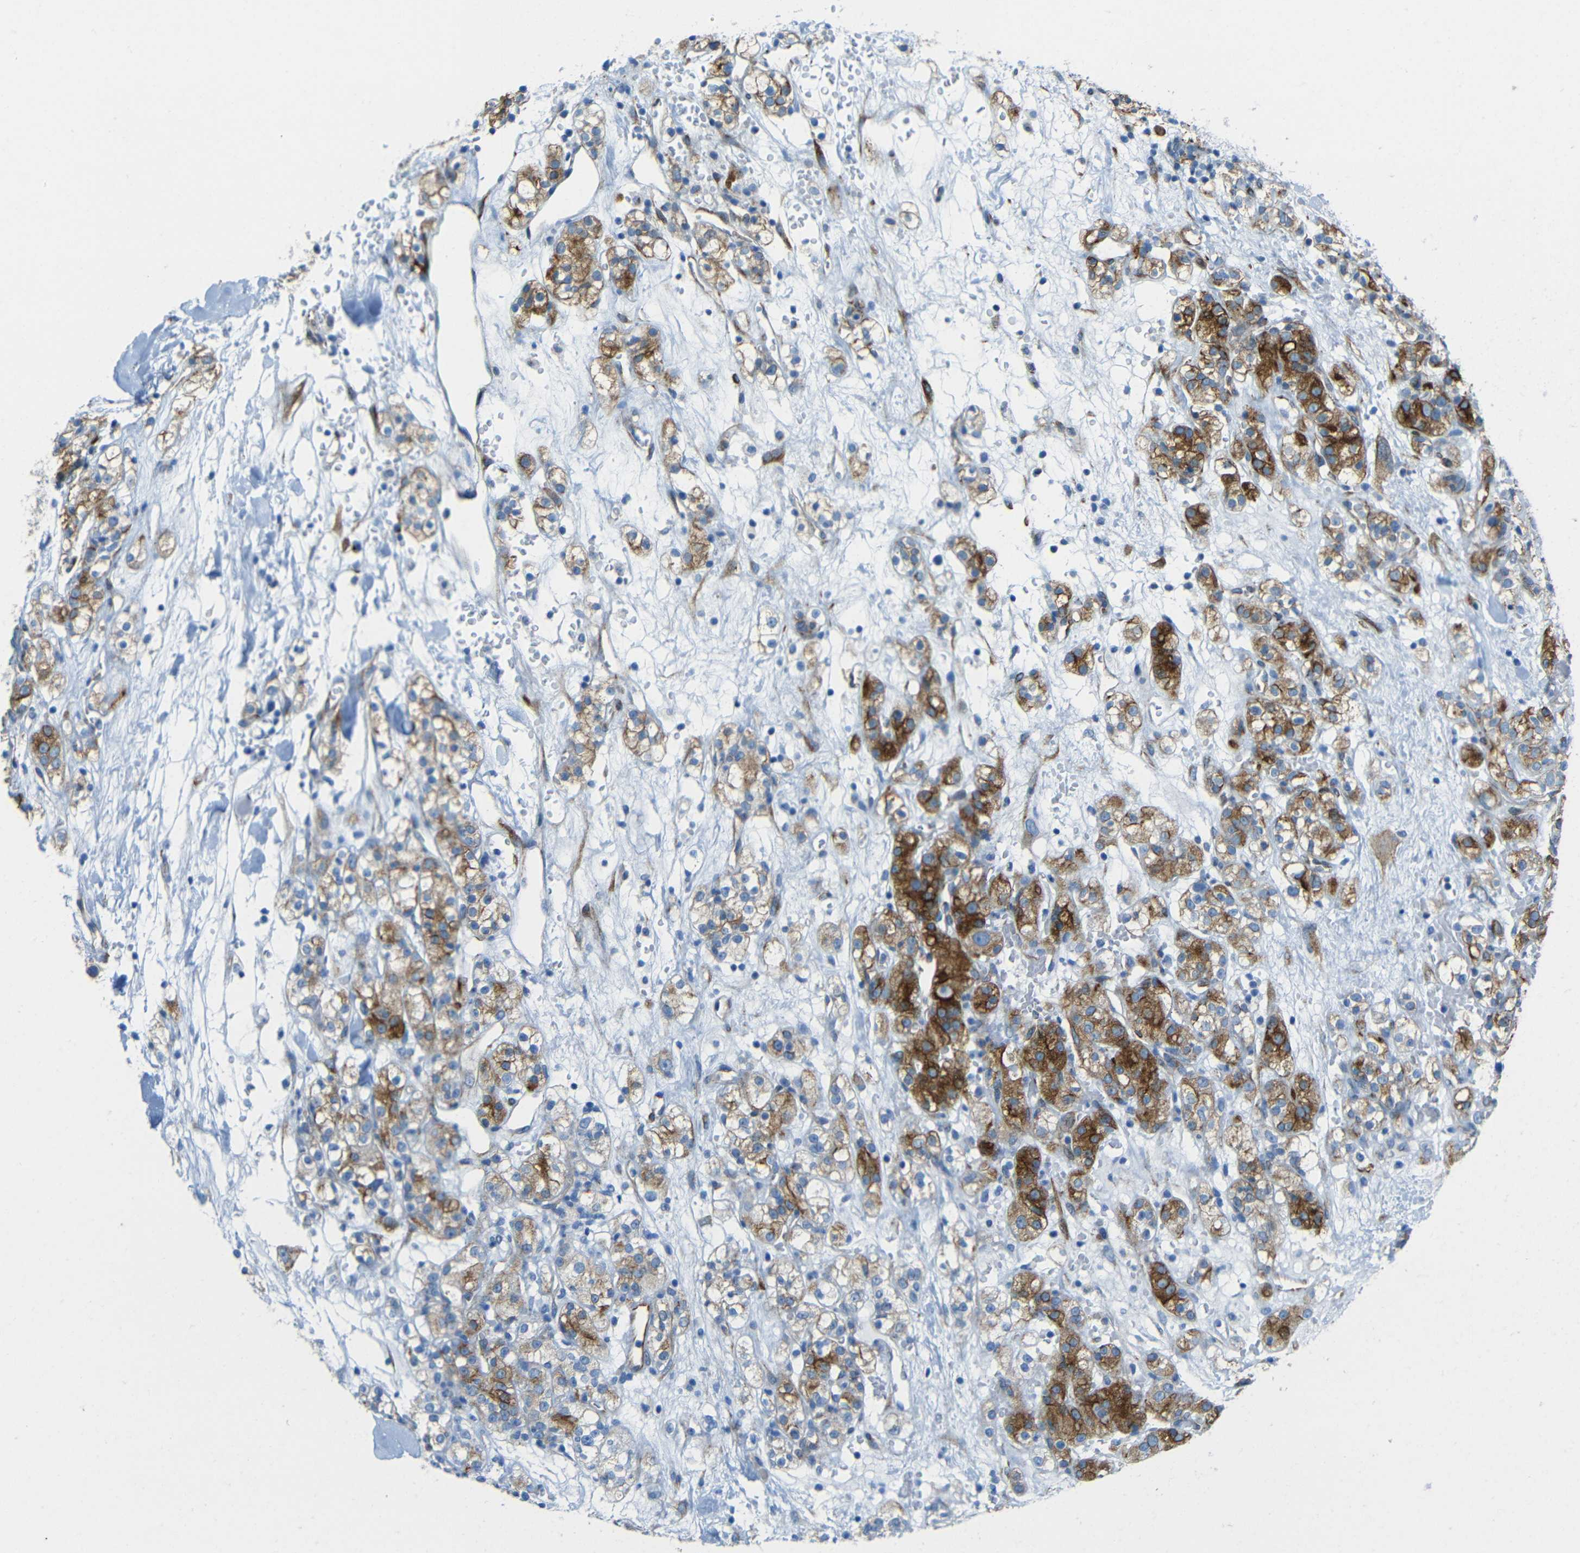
{"staining": {"intensity": "strong", "quantity": "25%-75%", "location": "cytoplasmic/membranous"}, "tissue": "renal cancer", "cell_type": "Tumor cells", "image_type": "cancer", "snomed": [{"axis": "morphology", "description": "Normal tissue, NOS"}, {"axis": "morphology", "description": "Adenocarcinoma, NOS"}, {"axis": "topography", "description": "Kidney"}], "caption": "Human renal cancer stained for a protein (brown) demonstrates strong cytoplasmic/membranous positive staining in approximately 25%-75% of tumor cells.", "gene": "TUBB4B", "patient": {"sex": "male", "age": 61}}